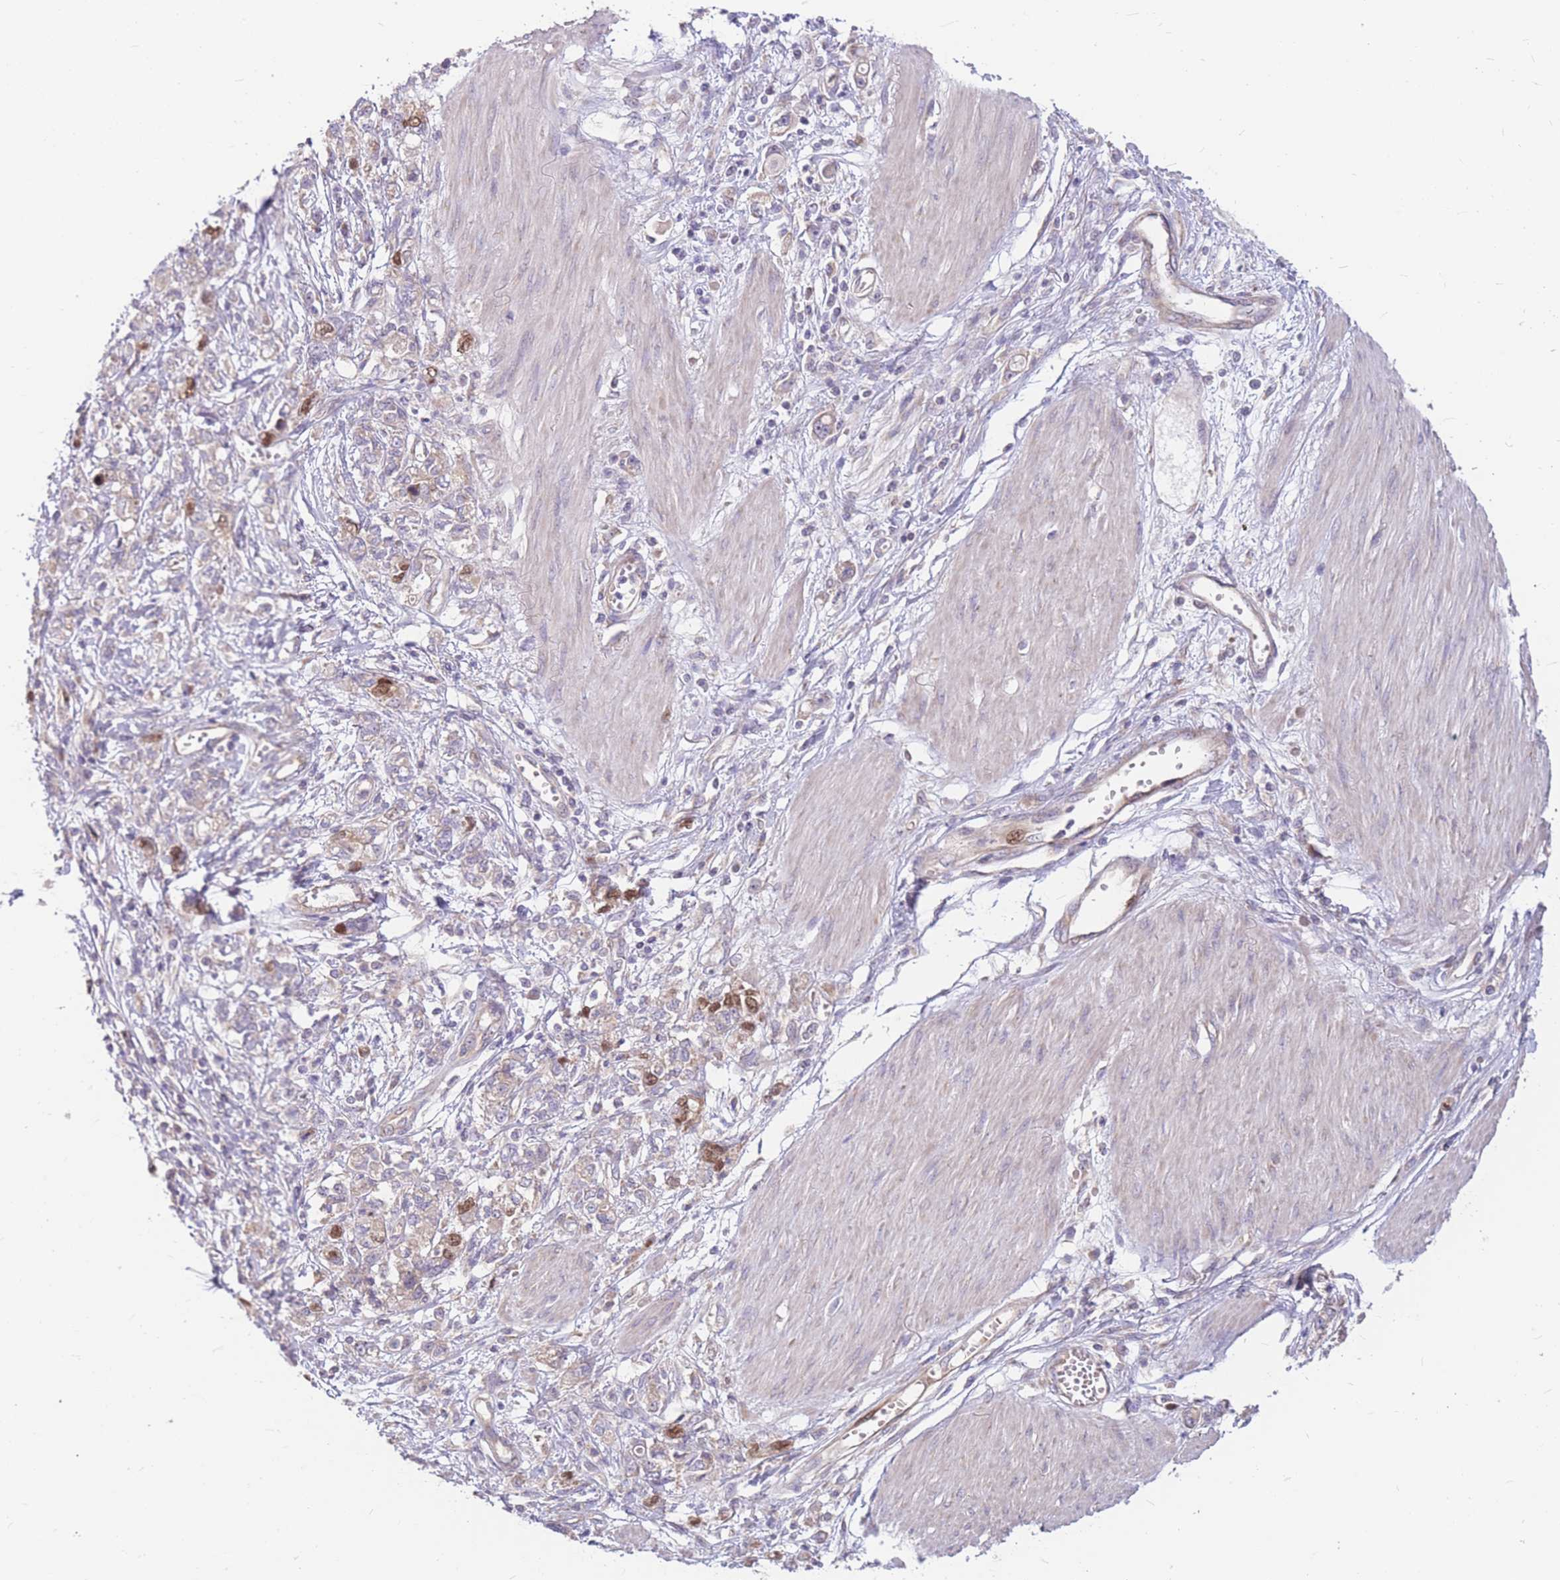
{"staining": {"intensity": "moderate", "quantity": "<25%", "location": "nuclear"}, "tissue": "stomach cancer", "cell_type": "Tumor cells", "image_type": "cancer", "snomed": [{"axis": "morphology", "description": "Adenocarcinoma, NOS"}, {"axis": "topography", "description": "Stomach"}], "caption": "This is a histology image of immunohistochemistry staining of stomach cancer (adenocarcinoma), which shows moderate staining in the nuclear of tumor cells.", "gene": "GMNN", "patient": {"sex": "female", "age": 76}}